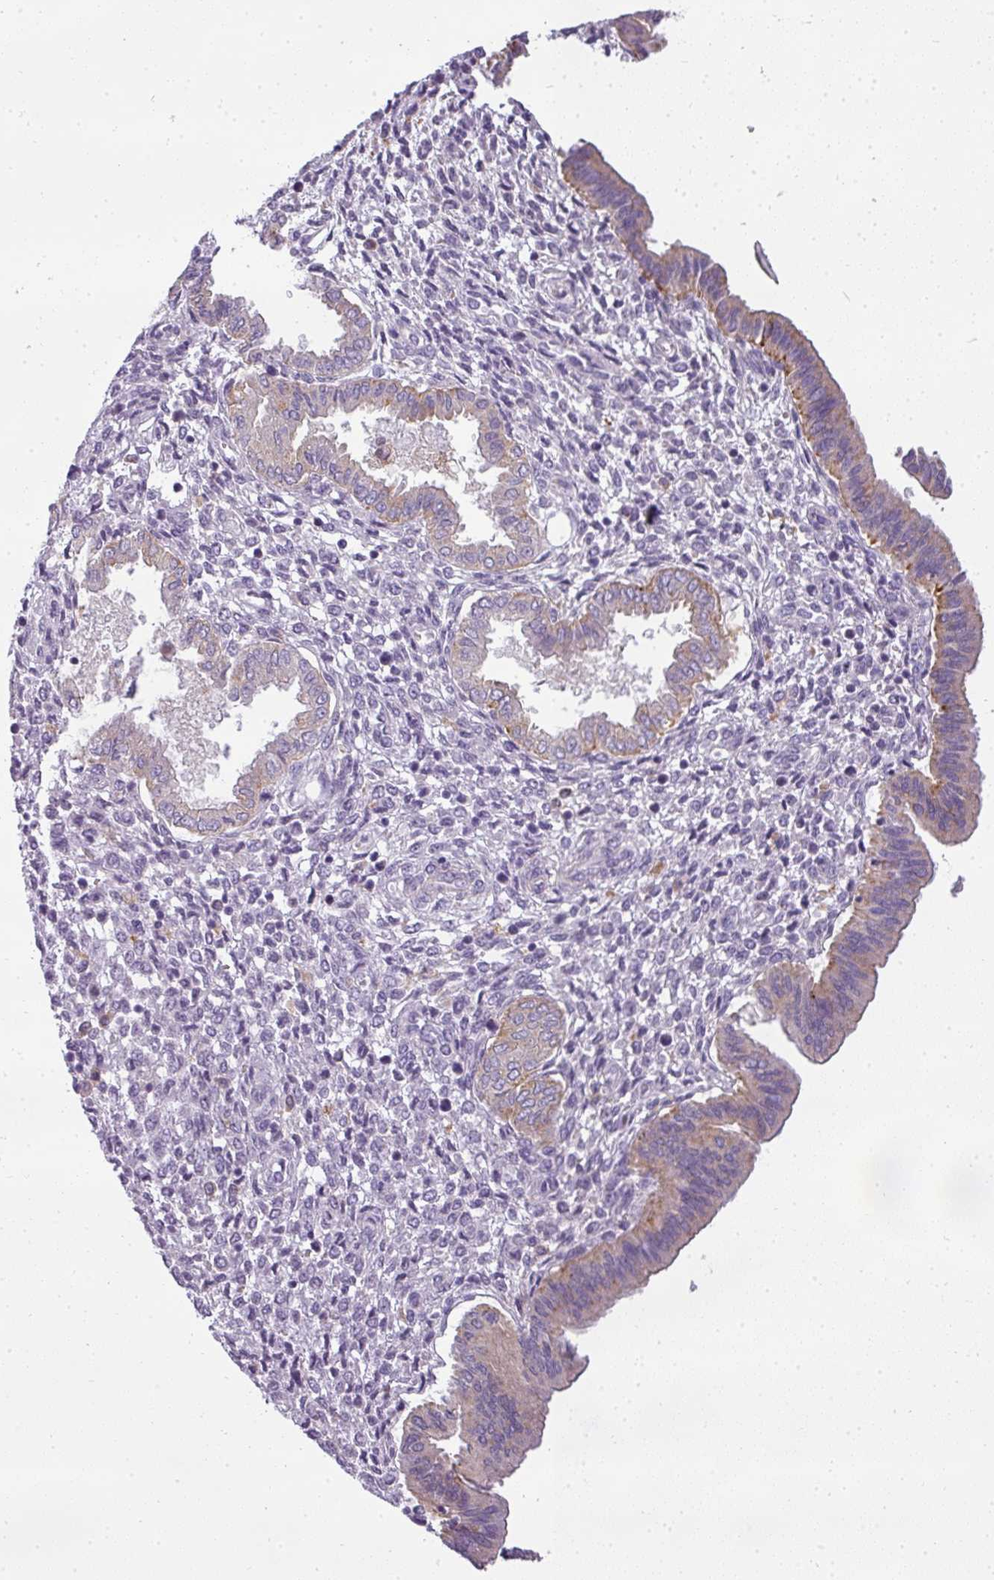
{"staining": {"intensity": "negative", "quantity": "none", "location": "none"}, "tissue": "endometrium", "cell_type": "Cells in endometrial stroma", "image_type": "normal", "snomed": [{"axis": "morphology", "description": "Normal tissue, NOS"}, {"axis": "topography", "description": "Endometrium"}], "caption": "An immunohistochemistry (IHC) histopathology image of benign endometrium is shown. There is no staining in cells in endometrial stroma of endometrium.", "gene": "ATP6V1D", "patient": {"sex": "female", "age": 24}}